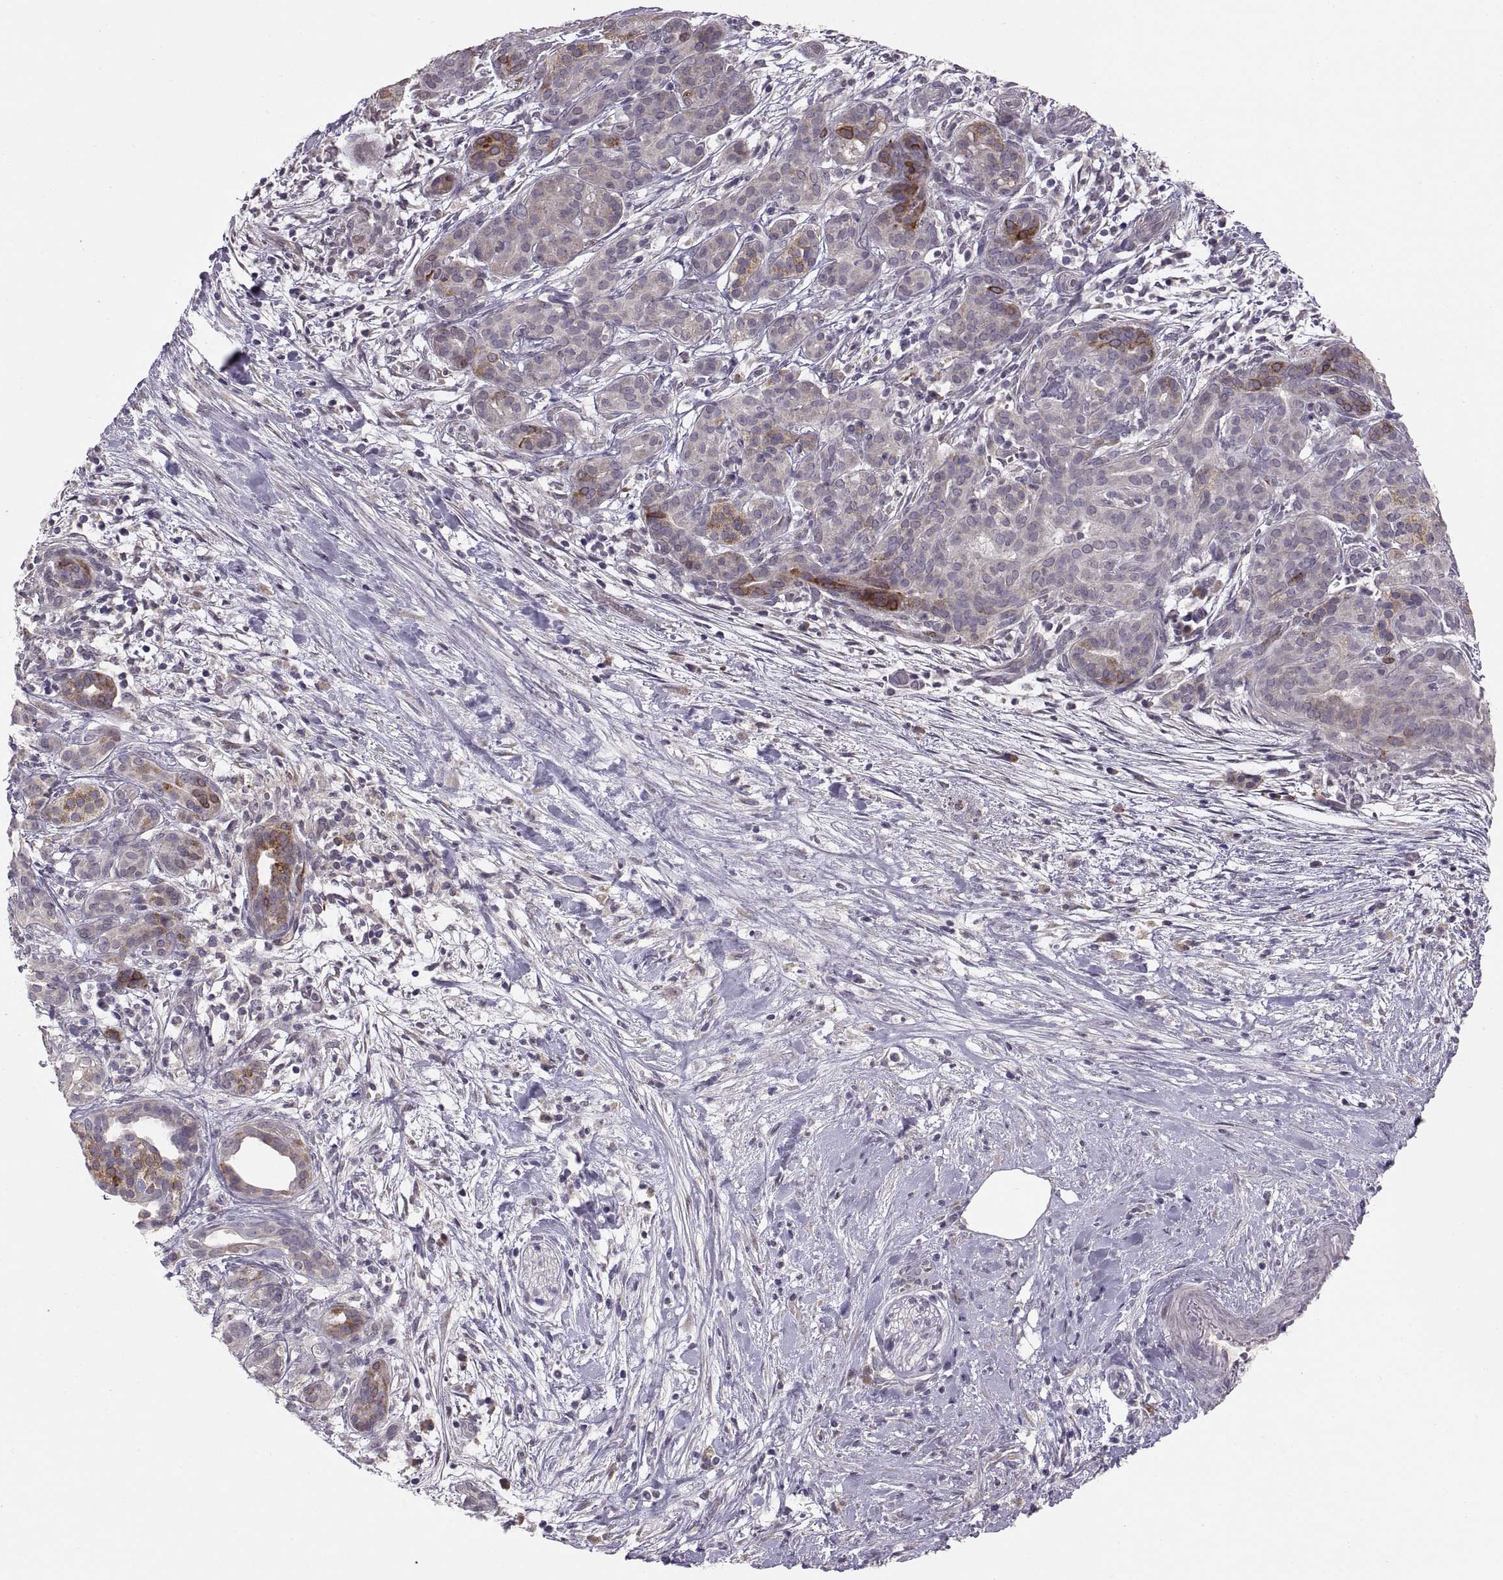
{"staining": {"intensity": "strong", "quantity": "<25%", "location": "cytoplasmic/membranous"}, "tissue": "pancreatic cancer", "cell_type": "Tumor cells", "image_type": "cancer", "snomed": [{"axis": "morphology", "description": "Adenocarcinoma, NOS"}, {"axis": "topography", "description": "Pancreas"}], "caption": "A brown stain labels strong cytoplasmic/membranous positivity of a protein in pancreatic adenocarcinoma tumor cells.", "gene": "HMGCR", "patient": {"sex": "male", "age": 44}}